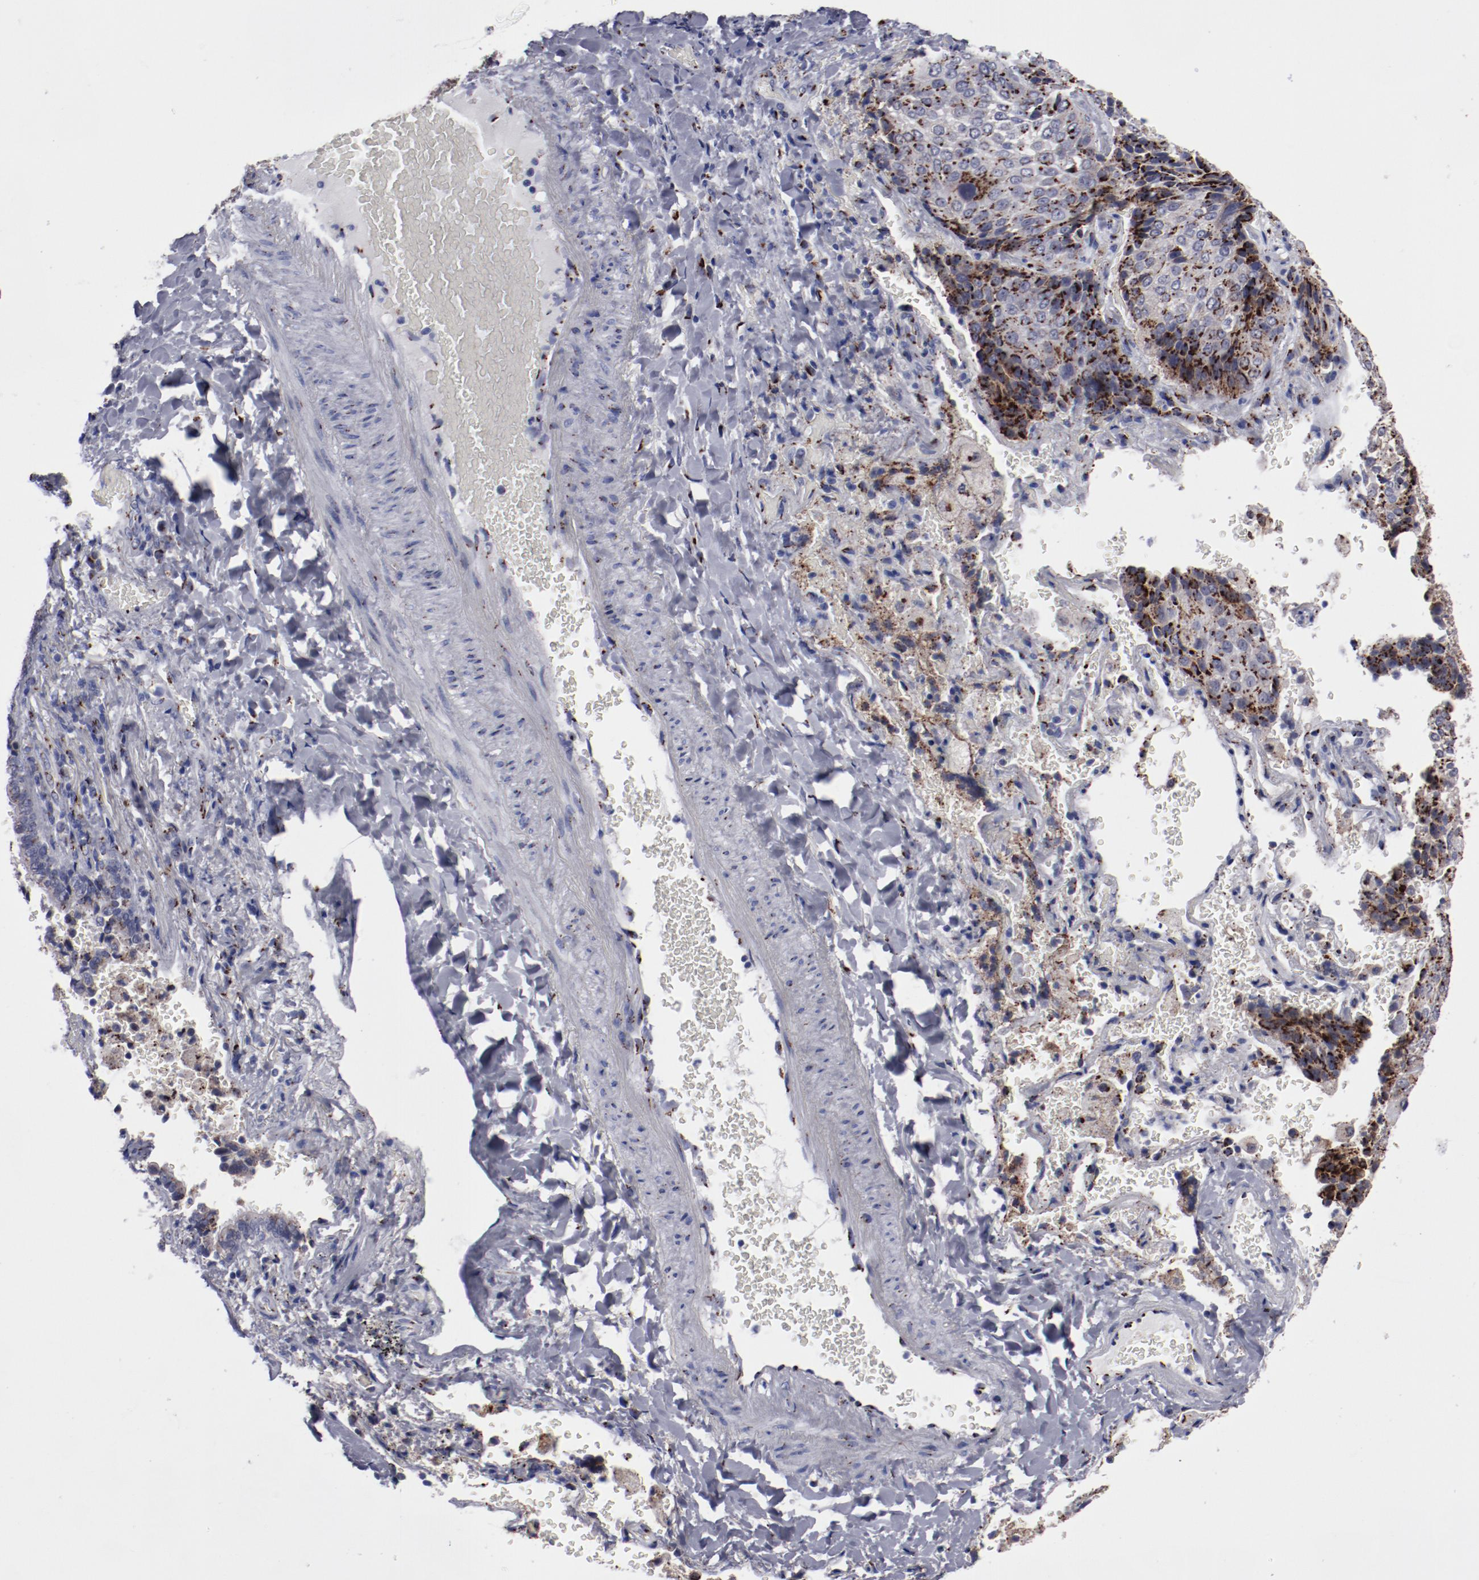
{"staining": {"intensity": "strong", "quantity": ">75%", "location": "cytoplasmic/membranous"}, "tissue": "lung cancer", "cell_type": "Tumor cells", "image_type": "cancer", "snomed": [{"axis": "morphology", "description": "Squamous cell carcinoma, NOS"}, {"axis": "topography", "description": "Lung"}], "caption": "Immunohistochemistry (DAB (3,3'-diaminobenzidine)) staining of lung cancer (squamous cell carcinoma) demonstrates strong cytoplasmic/membranous protein expression in approximately >75% of tumor cells.", "gene": "GOLIM4", "patient": {"sex": "male", "age": 54}}